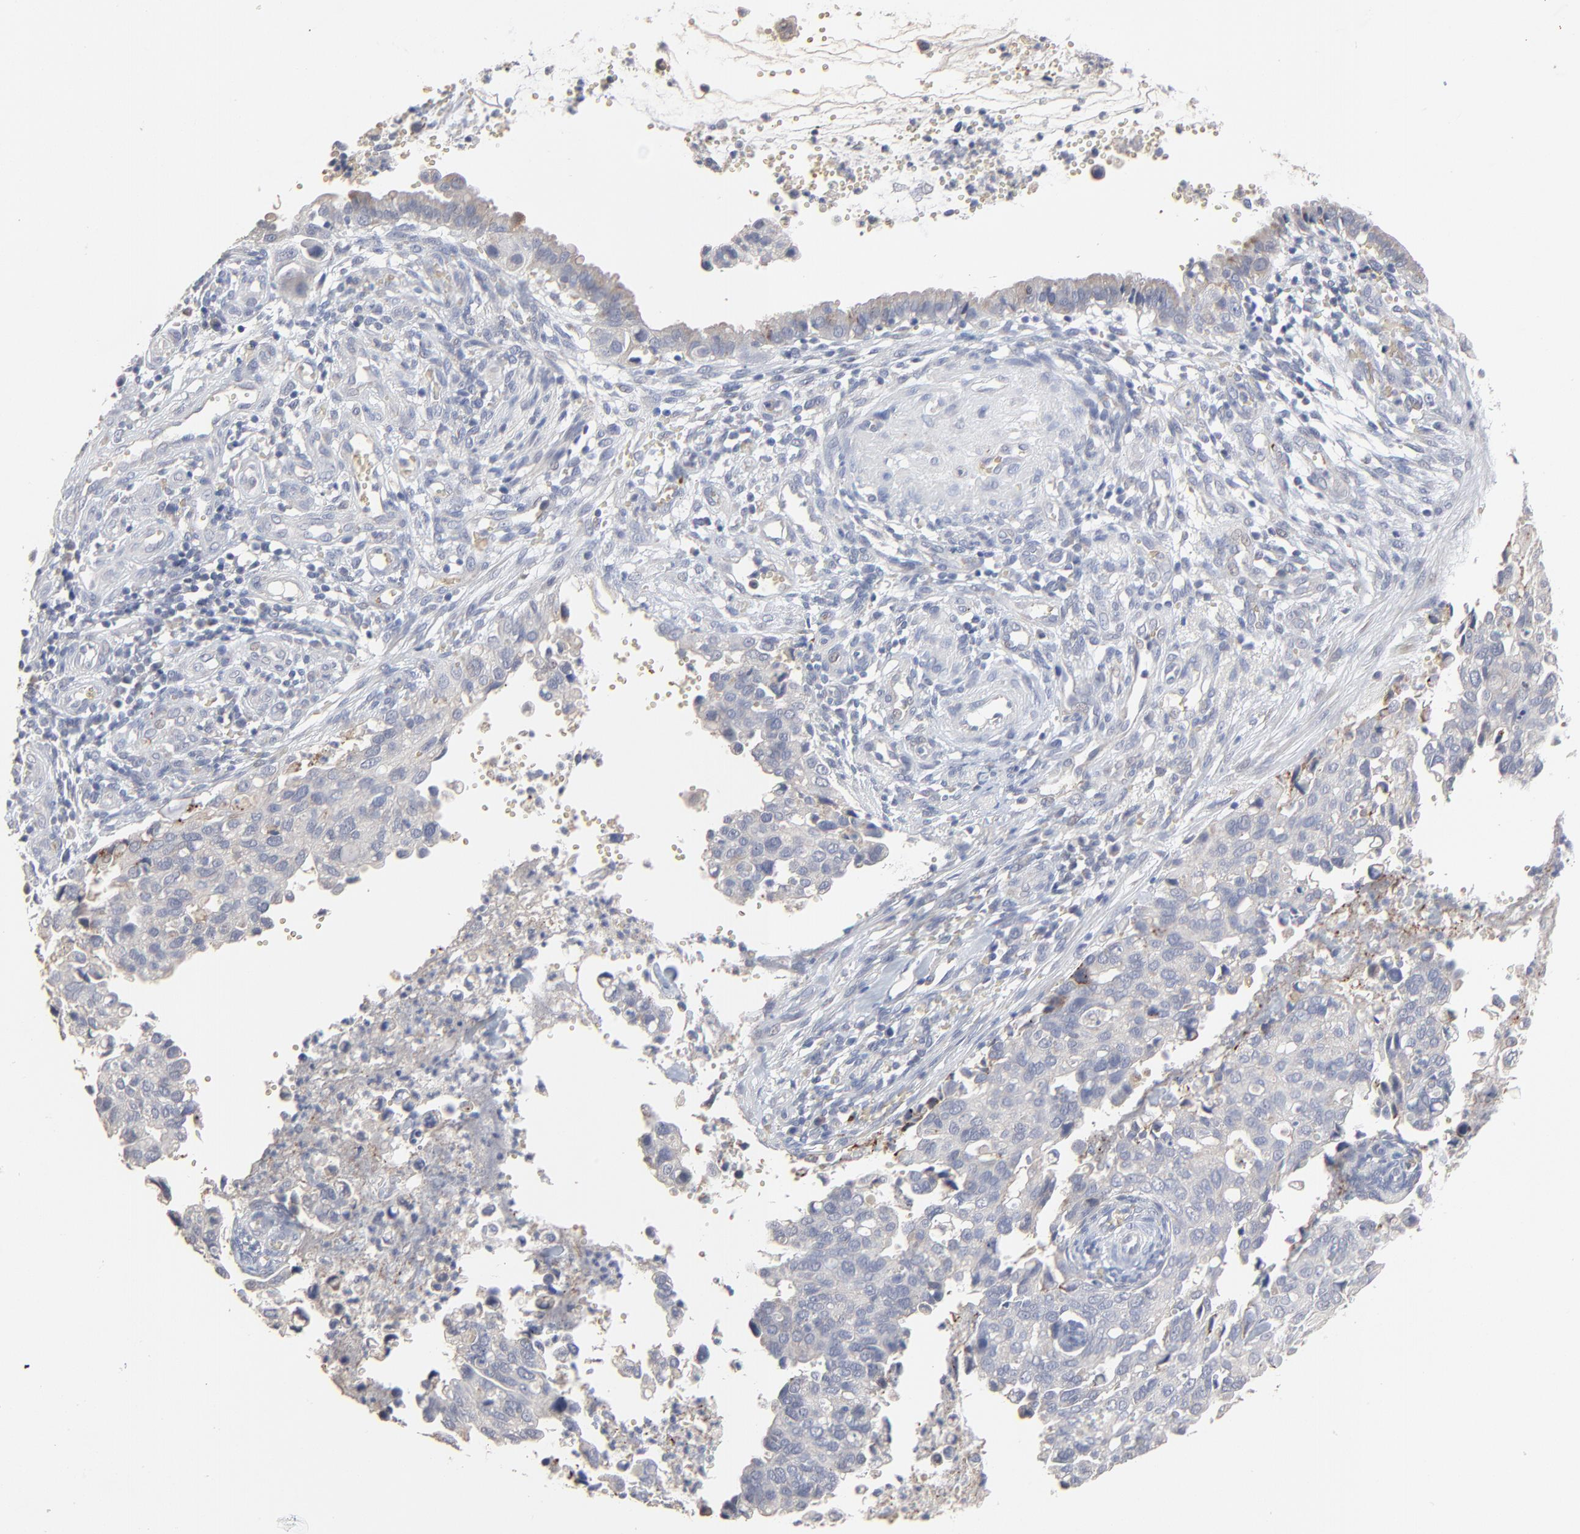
{"staining": {"intensity": "weak", "quantity": ">75%", "location": "cytoplasmic/membranous"}, "tissue": "cervical cancer", "cell_type": "Tumor cells", "image_type": "cancer", "snomed": [{"axis": "morphology", "description": "Normal tissue, NOS"}, {"axis": "morphology", "description": "Squamous cell carcinoma, NOS"}, {"axis": "topography", "description": "Cervix"}], "caption": "There is low levels of weak cytoplasmic/membranous staining in tumor cells of cervical squamous cell carcinoma, as demonstrated by immunohistochemical staining (brown color).", "gene": "FANCB", "patient": {"sex": "female", "age": 45}}